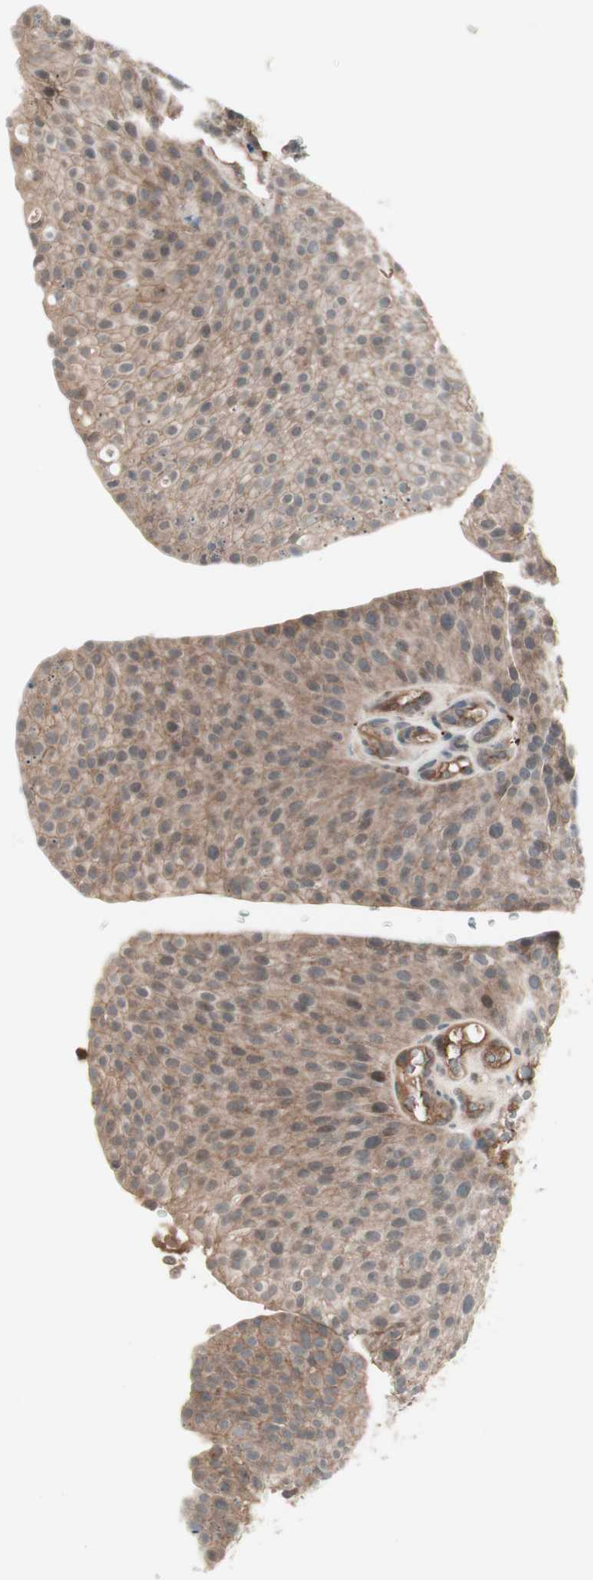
{"staining": {"intensity": "strong", "quantity": ">75%", "location": "cytoplasmic/membranous"}, "tissue": "urothelial cancer", "cell_type": "Tumor cells", "image_type": "cancer", "snomed": [{"axis": "morphology", "description": "Urothelial carcinoma, Low grade"}, {"axis": "topography", "description": "Smooth muscle"}, {"axis": "topography", "description": "Urinary bladder"}], "caption": "Immunohistochemical staining of human urothelial carcinoma (low-grade) exhibits high levels of strong cytoplasmic/membranous protein staining in approximately >75% of tumor cells.", "gene": "TFPI", "patient": {"sex": "male", "age": 60}}